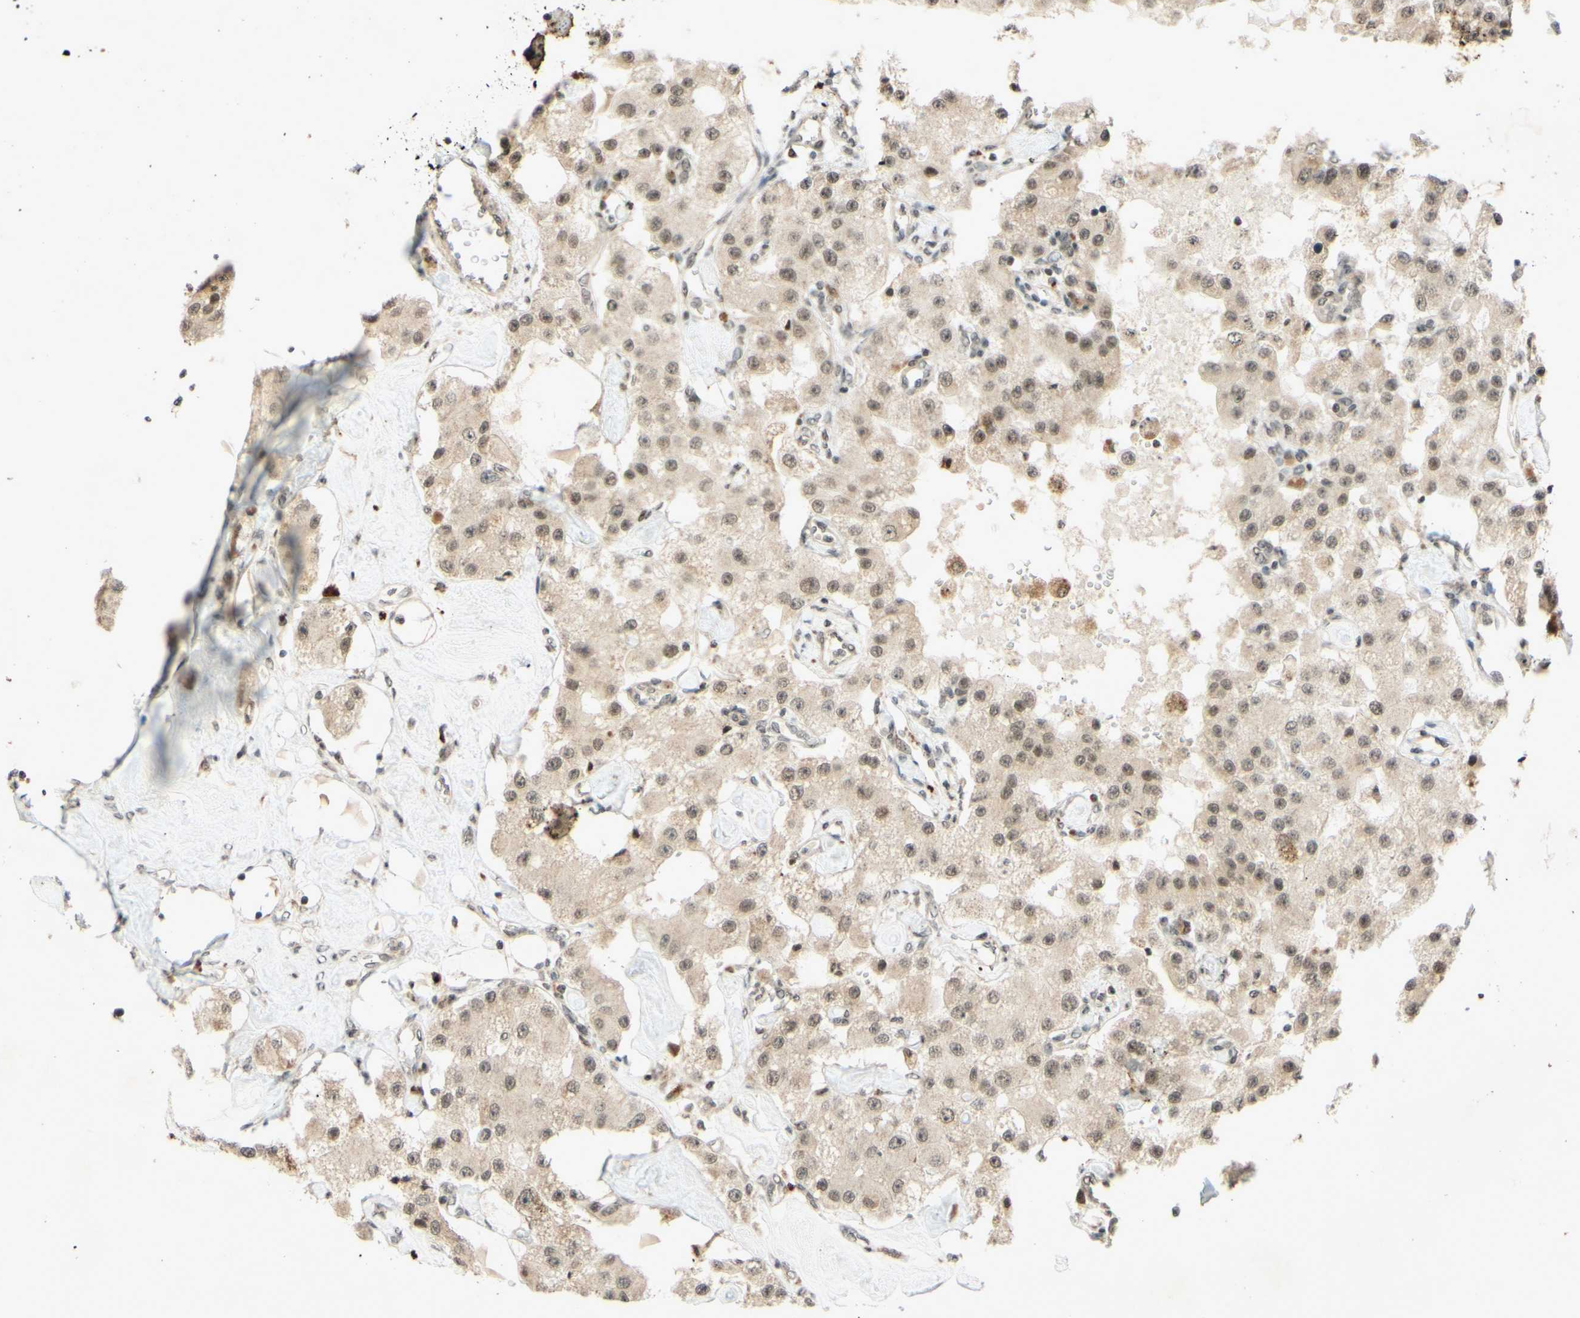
{"staining": {"intensity": "weak", "quantity": ">75%", "location": "nuclear"}, "tissue": "carcinoid", "cell_type": "Tumor cells", "image_type": "cancer", "snomed": [{"axis": "morphology", "description": "Carcinoid, malignant, NOS"}, {"axis": "topography", "description": "Pancreas"}], "caption": "Protein analysis of carcinoid tissue demonstrates weak nuclear positivity in approximately >75% of tumor cells.", "gene": "SMARCB1", "patient": {"sex": "male", "age": 41}}